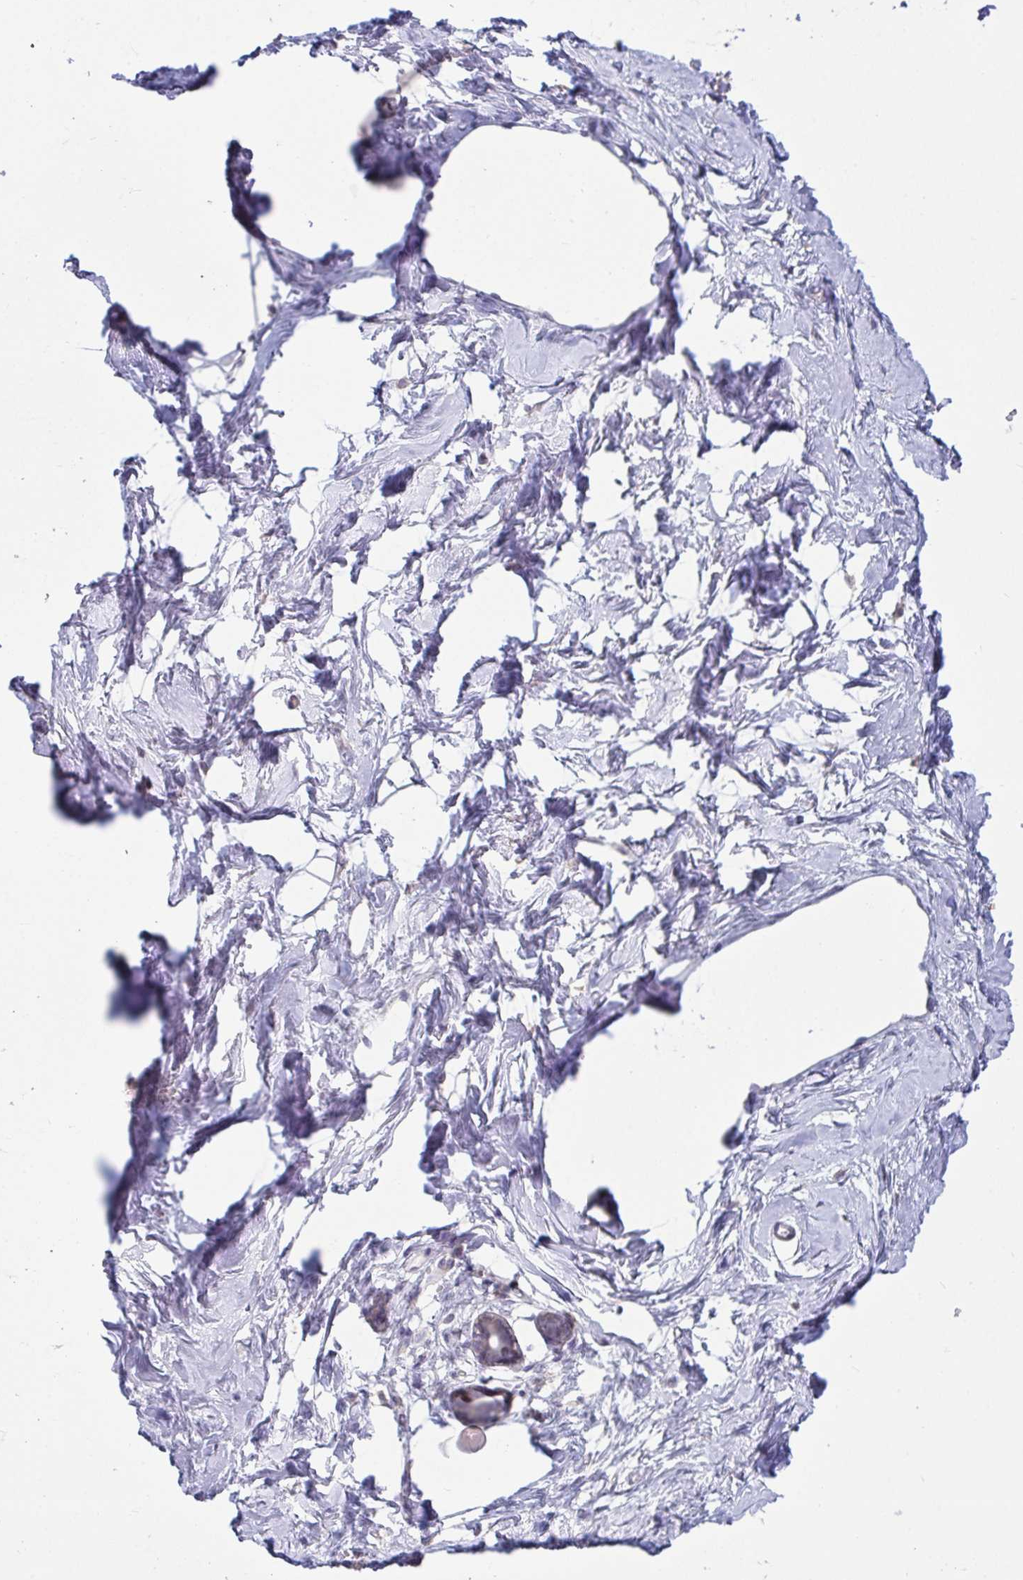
{"staining": {"intensity": "negative", "quantity": "none", "location": "none"}, "tissue": "breast", "cell_type": "Adipocytes", "image_type": "normal", "snomed": [{"axis": "morphology", "description": "Normal tissue, NOS"}, {"axis": "topography", "description": "Breast"}], "caption": "Photomicrograph shows no protein positivity in adipocytes of benign breast. Nuclei are stained in blue.", "gene": "MYC", "patient": {"sex": "female", "age": 45}}